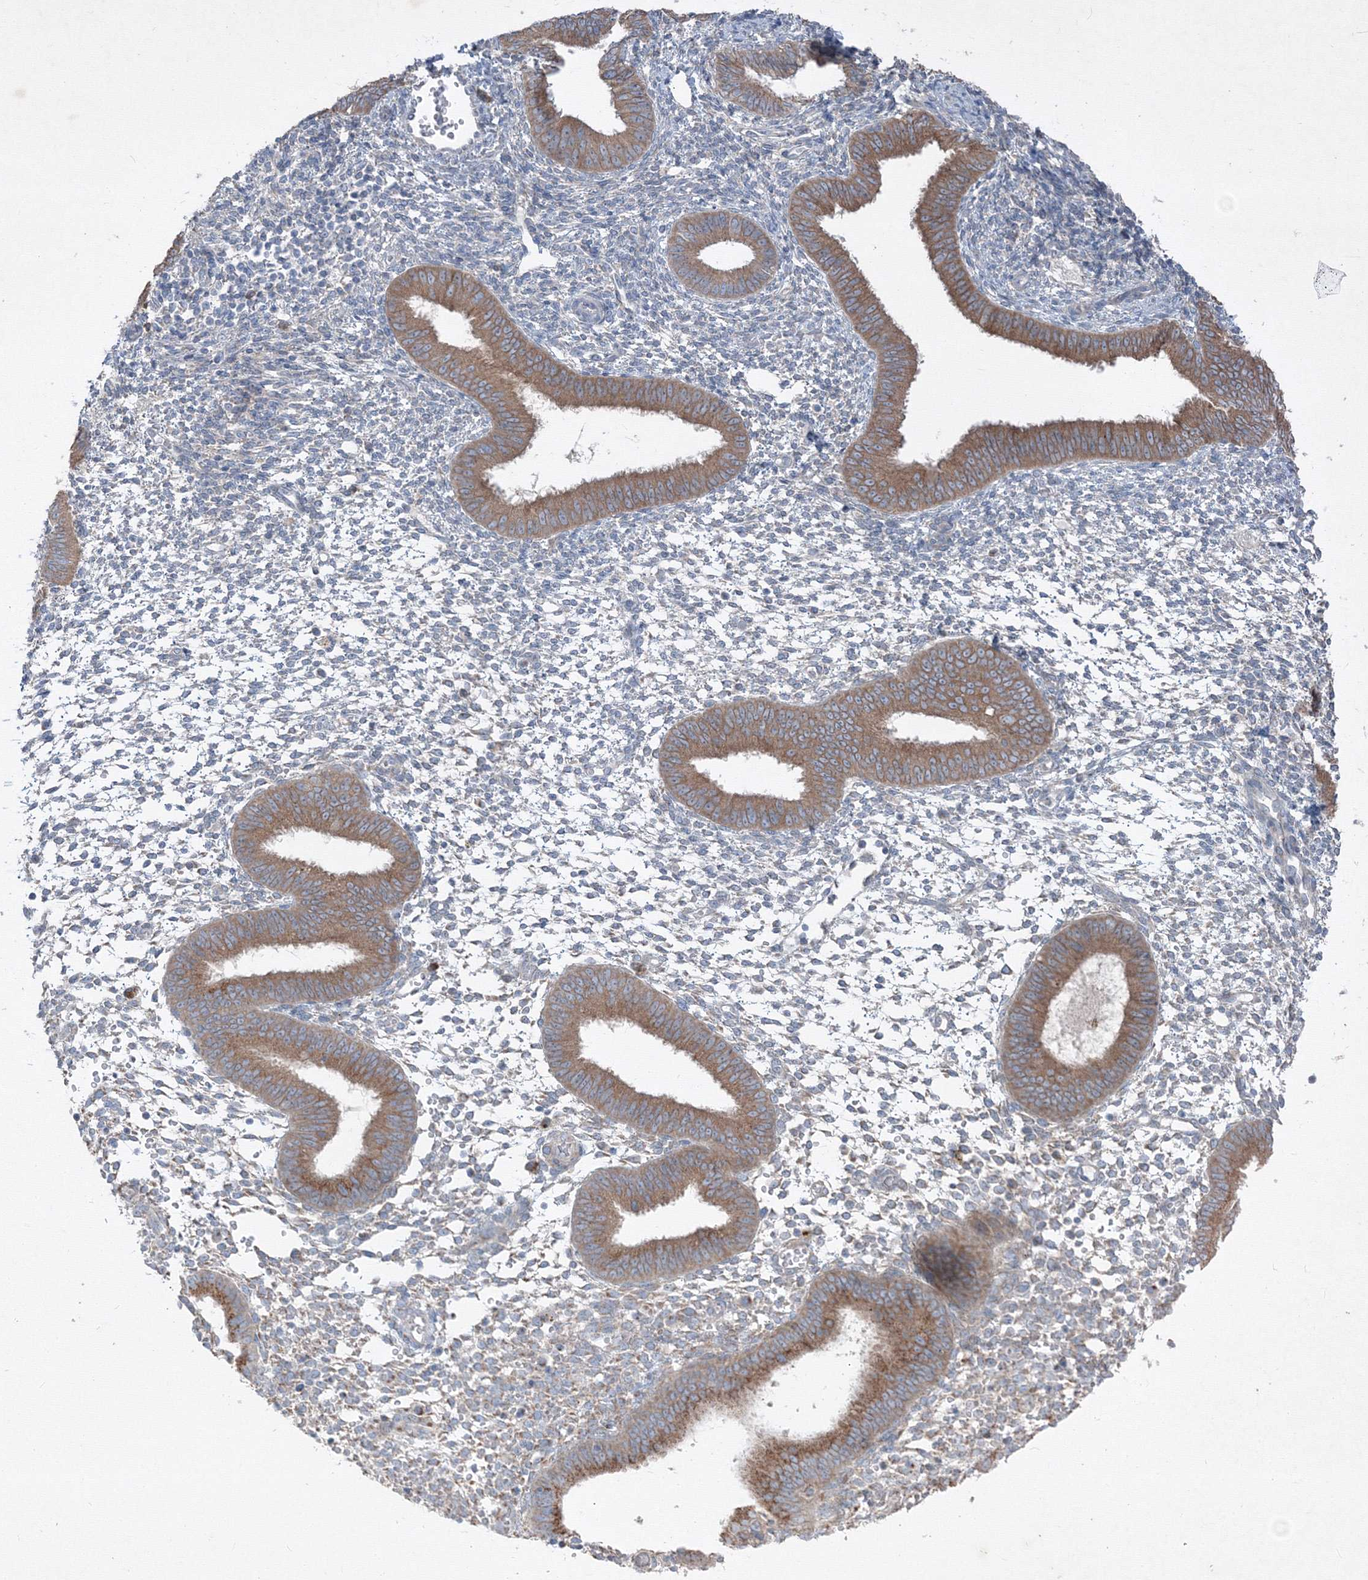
{"staining": {"intensity": "weak", "quantity": "<25%", "location": "cytoplasmic/membranous"}, "tissue": "endometrium", "cell_type": "Cells in endometrial stroma", "image_type": "normal", "snomed": [{"axis": "morphology", "description": "Normal tissue, NOS"}, {"axis": "topography", "description": "Uterus"}, {"axis": "topography", "description": "Endometrium"}], "caption": "Human endometrium stained for a protein using immunohistochemistry (IHC) shows no positivity in cells in endometrial stroma.", "gene": "IFNAR1", "patient": {"sex": "female", "age": 48}}